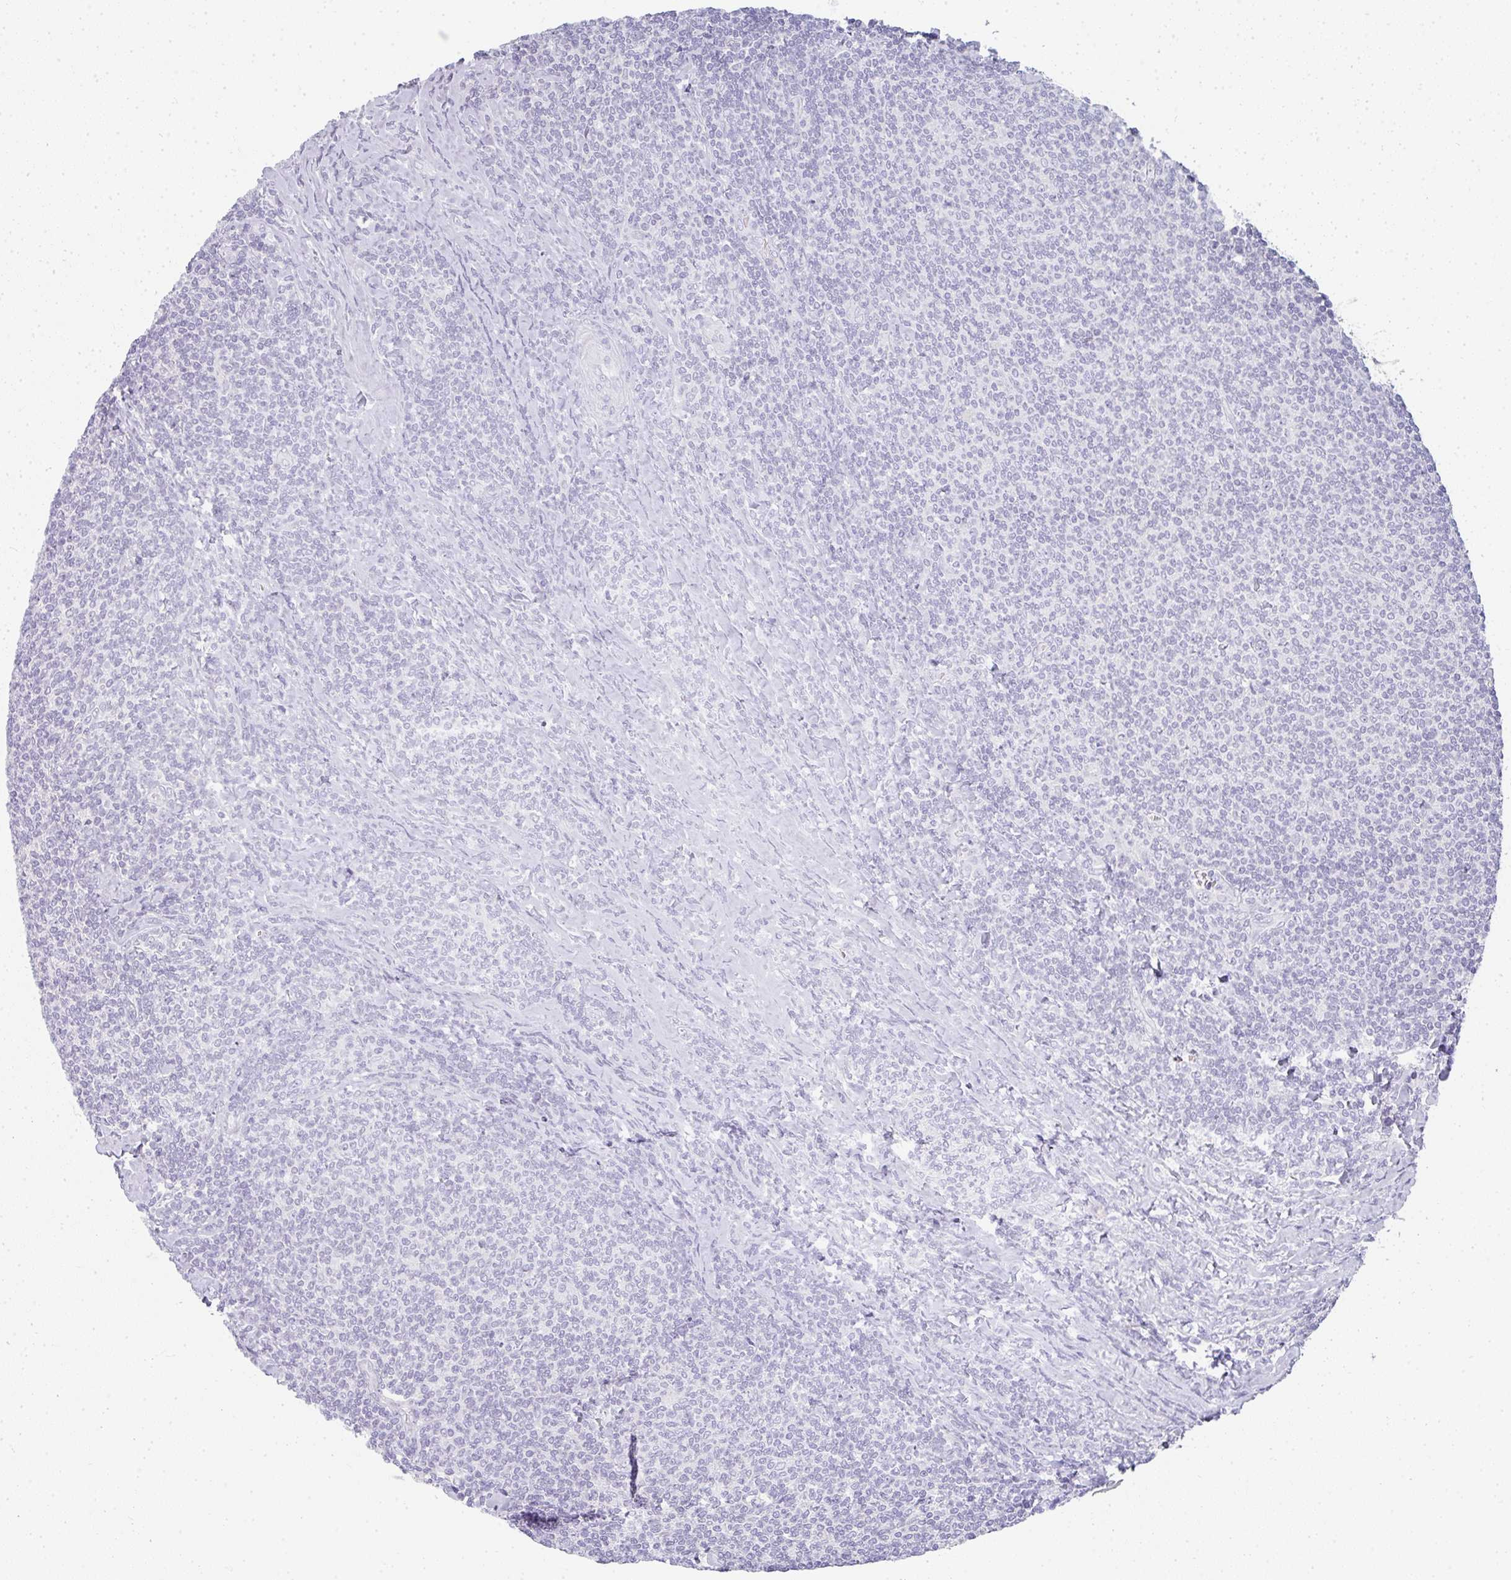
{"staining": {"intensity": "negative", "quantity": "none", "location": "none"}, "tissue": "lymphoma", "cell_type": "Tumor cells", "image_type": "cancer", "snomed": [{"axis": "morphology", "description": "Malignant lymphoma, non-Hodgkin's type, Low grade"}, {"axis": "topography", "description": "Lymph node"}], "caption": "IHC histopathology image of neoplastic tissue: human lymphoma stained with DAB (3,3'-diaminobenzidine) displays no significant protein expression in tumor cells.", "gene": "NEU2", "patient": {"sex": "male", "age": 52}}